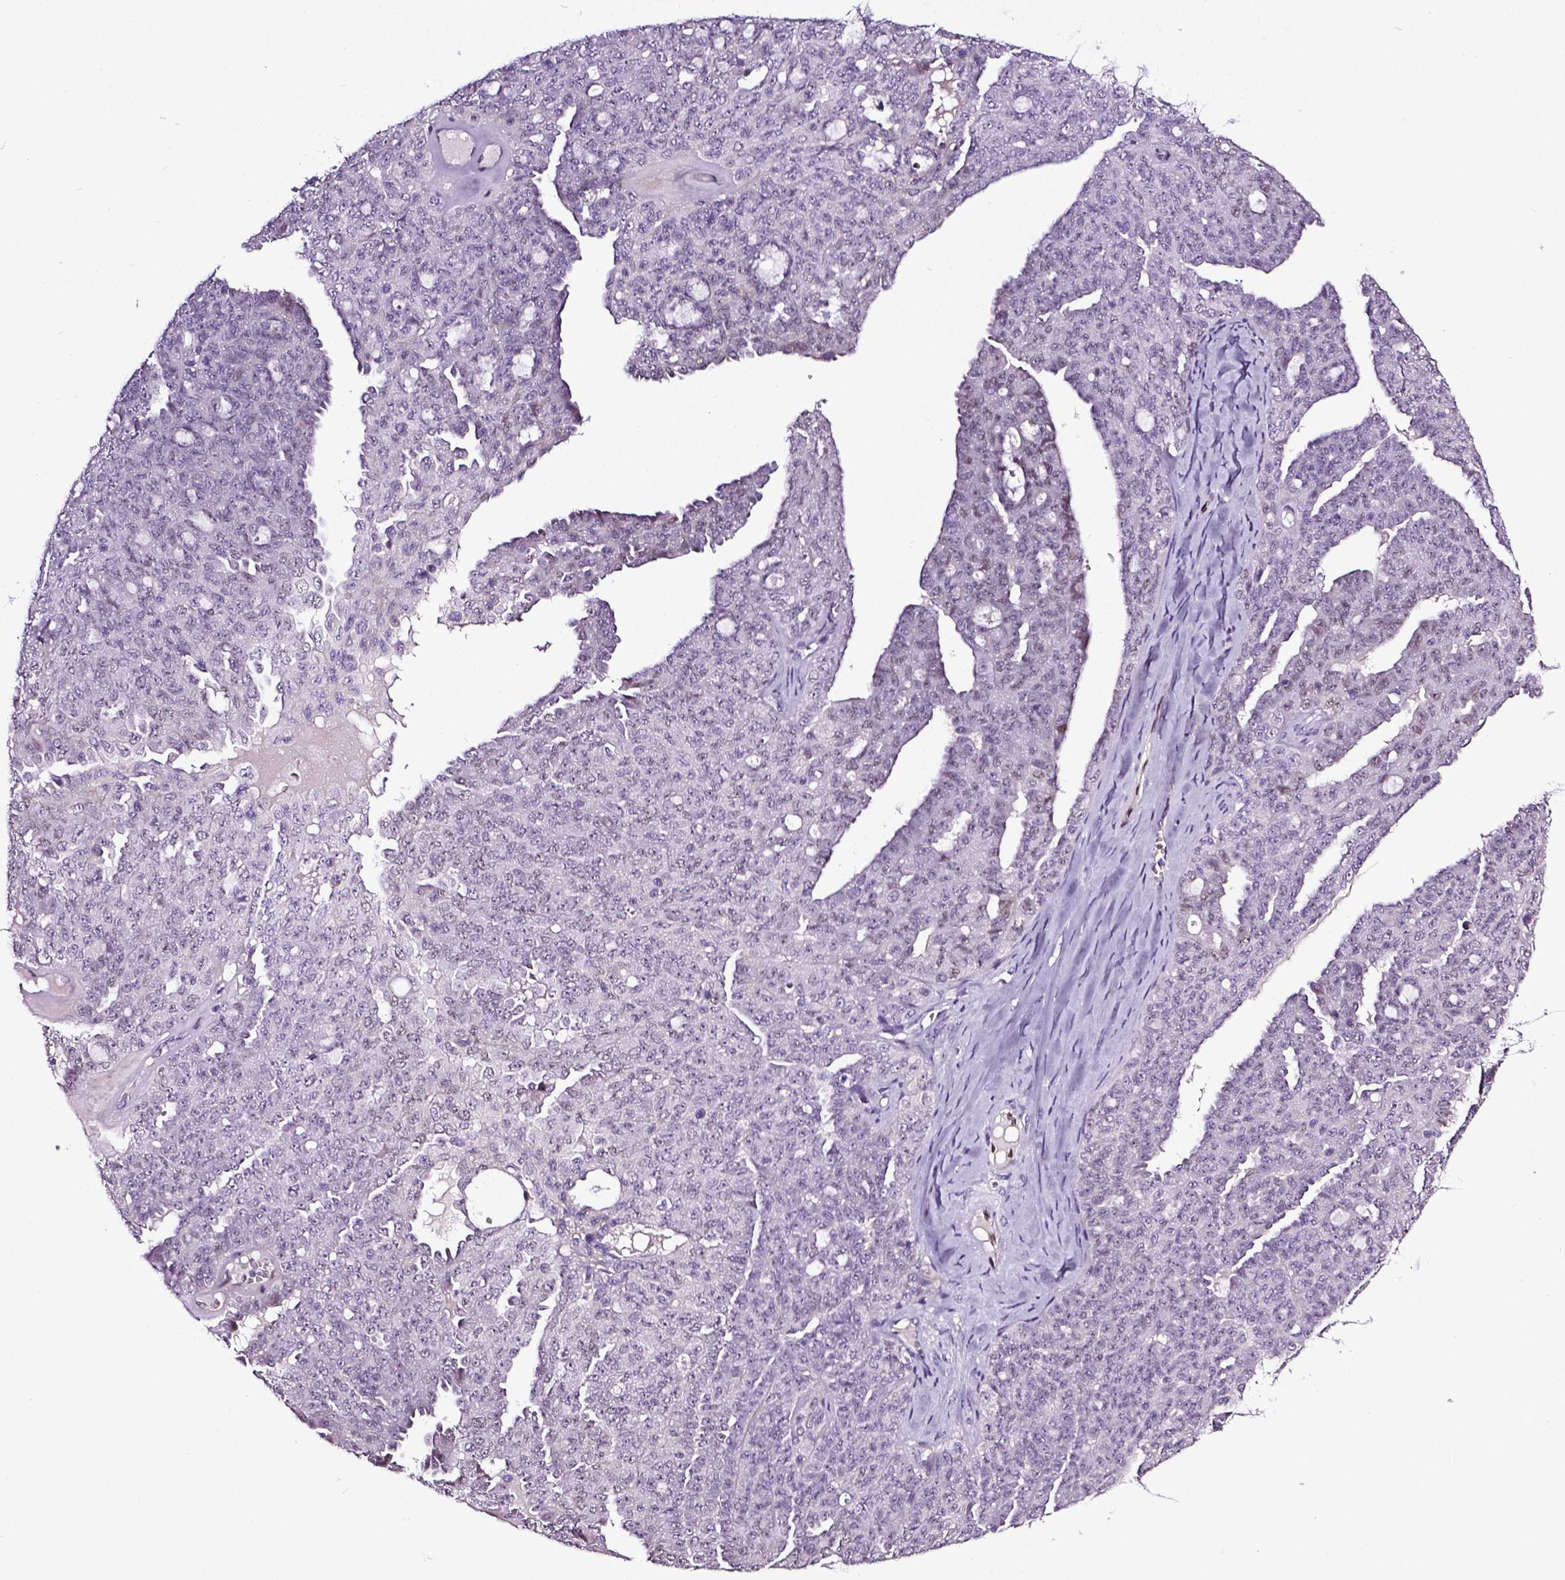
{"staining": {"intensity": "negative", "quantity": "none", "location": "none"}, "tissue": "ovarian cancer", "cell_type": "Tumor cells", "image_type": "cancer", "snomed": [{"axis": "morphology", "description": "Cystadenocarcinoma, serous, NOS"}, {"axis": "topography", "description": "Ovary"}], "caption": "An immunohistochemistry (IHC) histopathology image of serous cystadenocarcinoma (ovarian) is shown. There is no staining in tumor cells of serous cystadenocarcinoma (ovarian).", "gene": "PTGER3", "patient": {"sex": "female", "age": 71}}